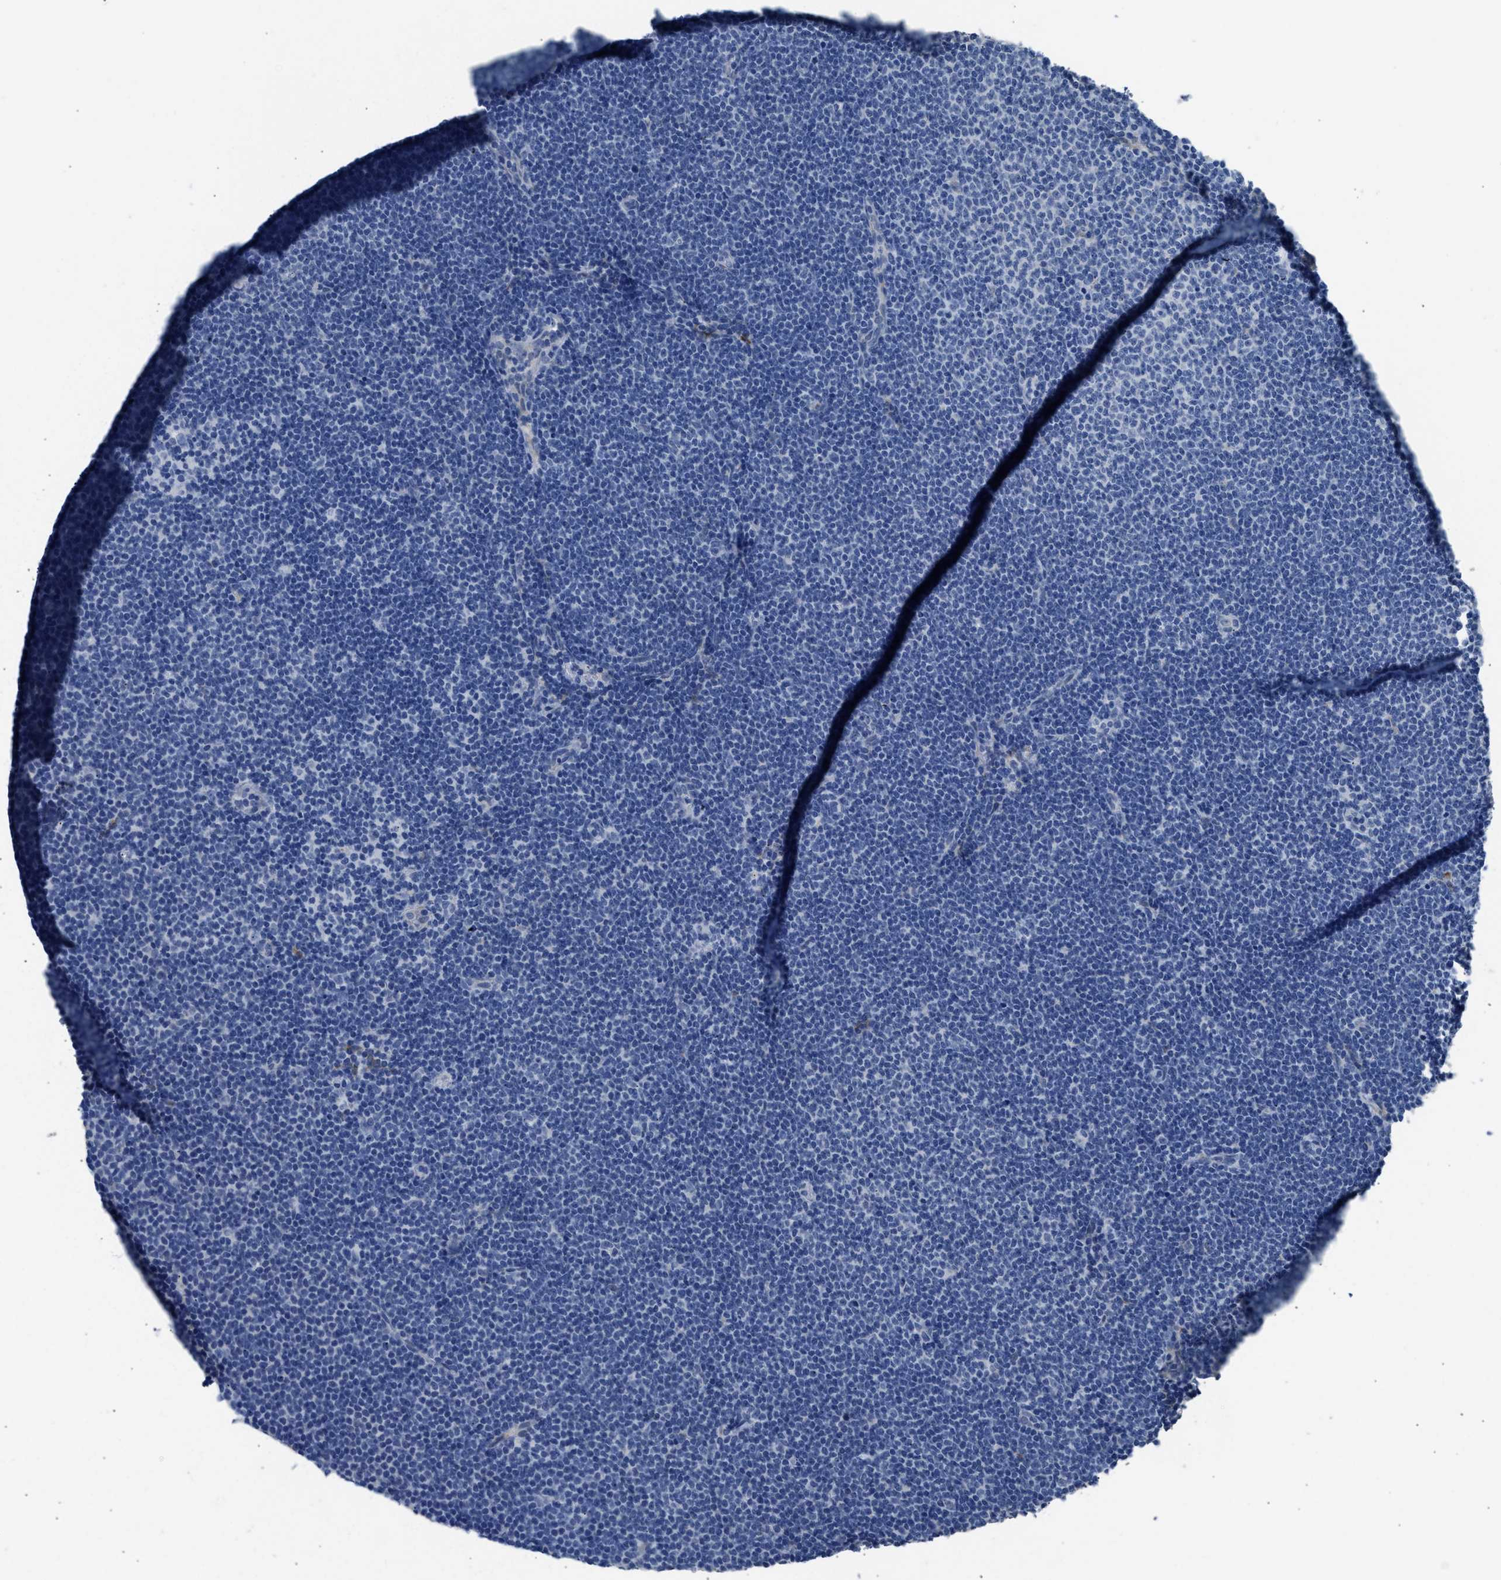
{"staining": {"intensity": "negative", "quantity": "none", "location": "none"}, "tissue": "lymphoma", "cell_type": "Tumor cells", "image_type": "cancer", "snomed": [{"axis": "morphology", "description": "Malignant lymphoma, non-Hodgkin's type, Low grade"}, {"axis": "topography", "description": "Lymph node"}], "caption": "Immunohistochemistry micrograph of neoplastic tissue: lymphoma stained with DAB (3,3'-diaminobenzidine) exhibits no significant protein expression in tumor cells.", "gene": "ZSWIM5", "patient": {"sex": "female", "age": 53}}